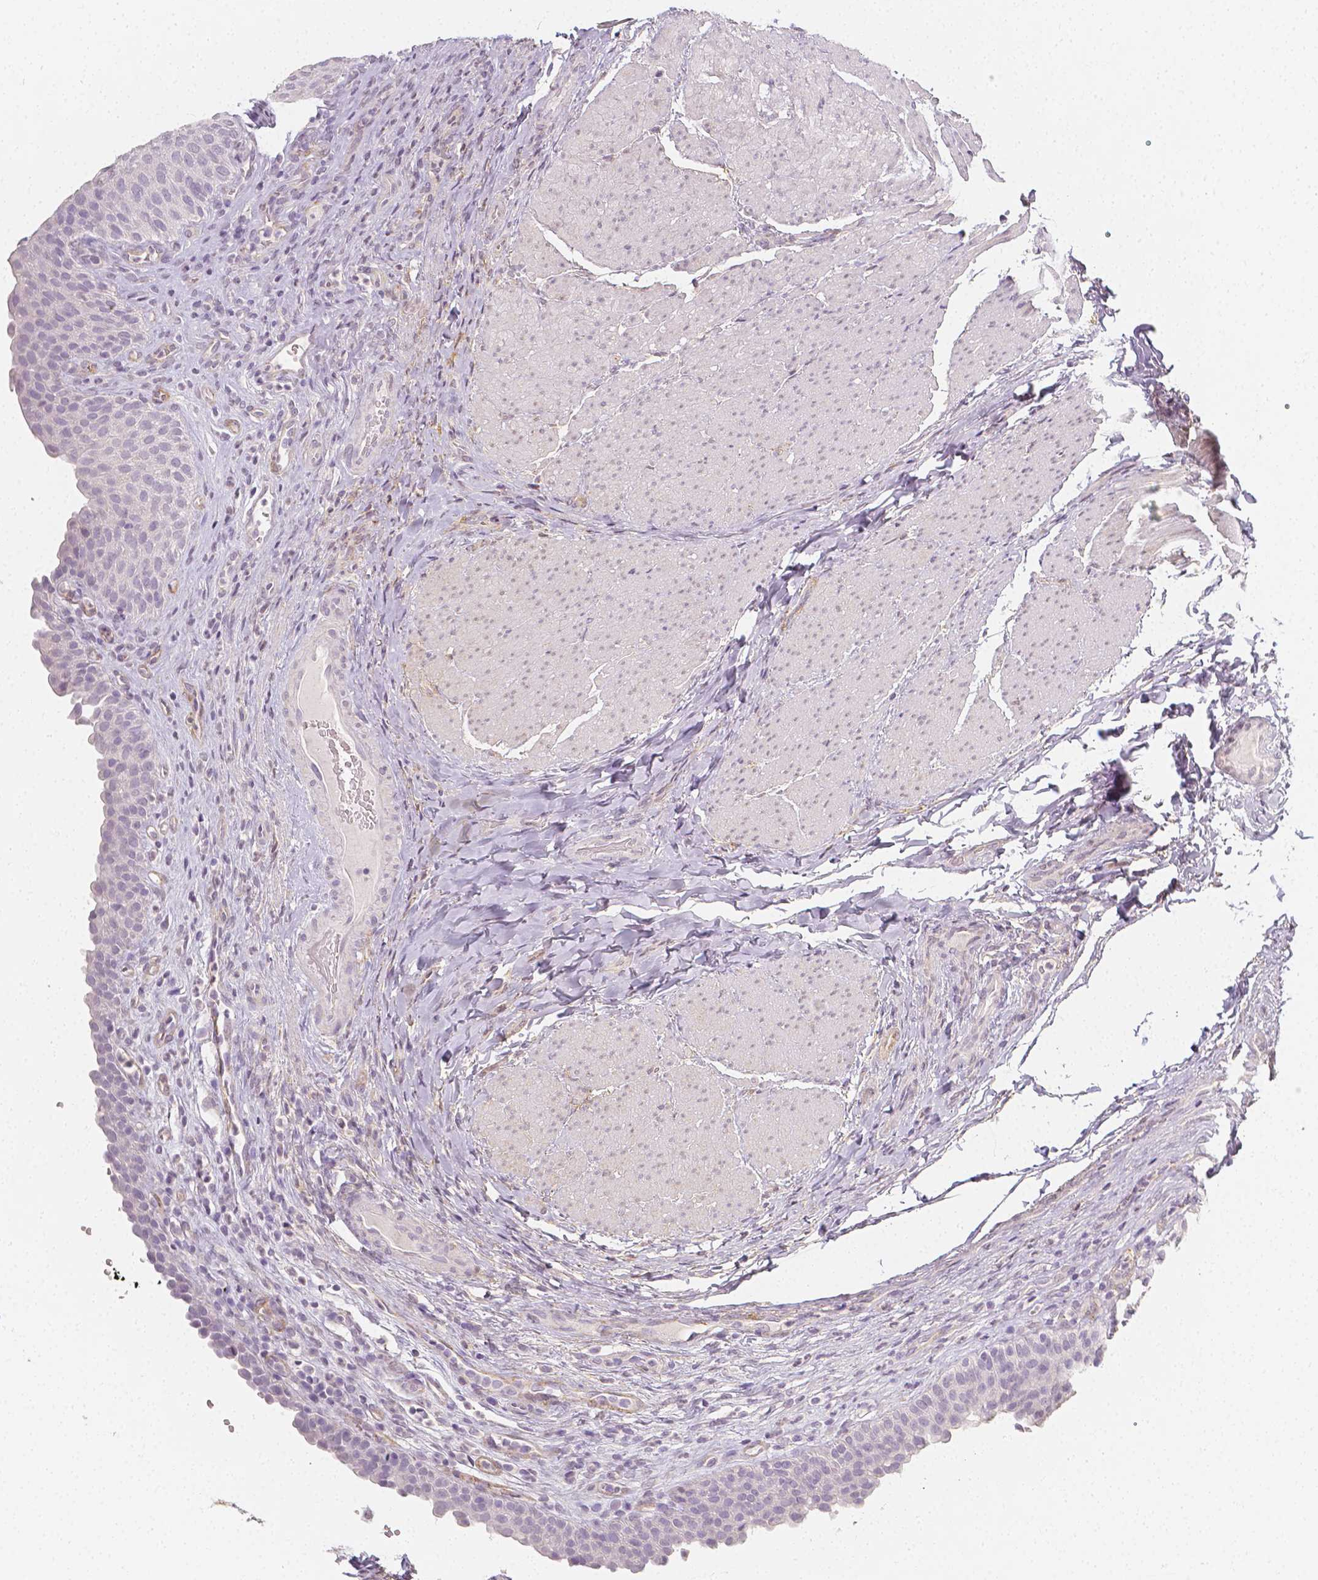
{"staining": {"intensity": "negative", "quantity": "none", "location": "none"}, "tissue": "urinary bladder", "cell_type": "Urothelial cells", "image_type": "normal", "snomed": [{"axis": "morphology", "description": "Normal tissue, NOS"}, {"axis": "topography", "description": "Urinary bladder"}, {"axis": "topography", "description": "Peripheral nerve tissue"}], "caption": "This is an IHC photomicrograph of unremarkable urinary bladder. There is no expression in urothelial cells.", "gene": "THY1", "patient": {"sex": "male", "age": 66}}